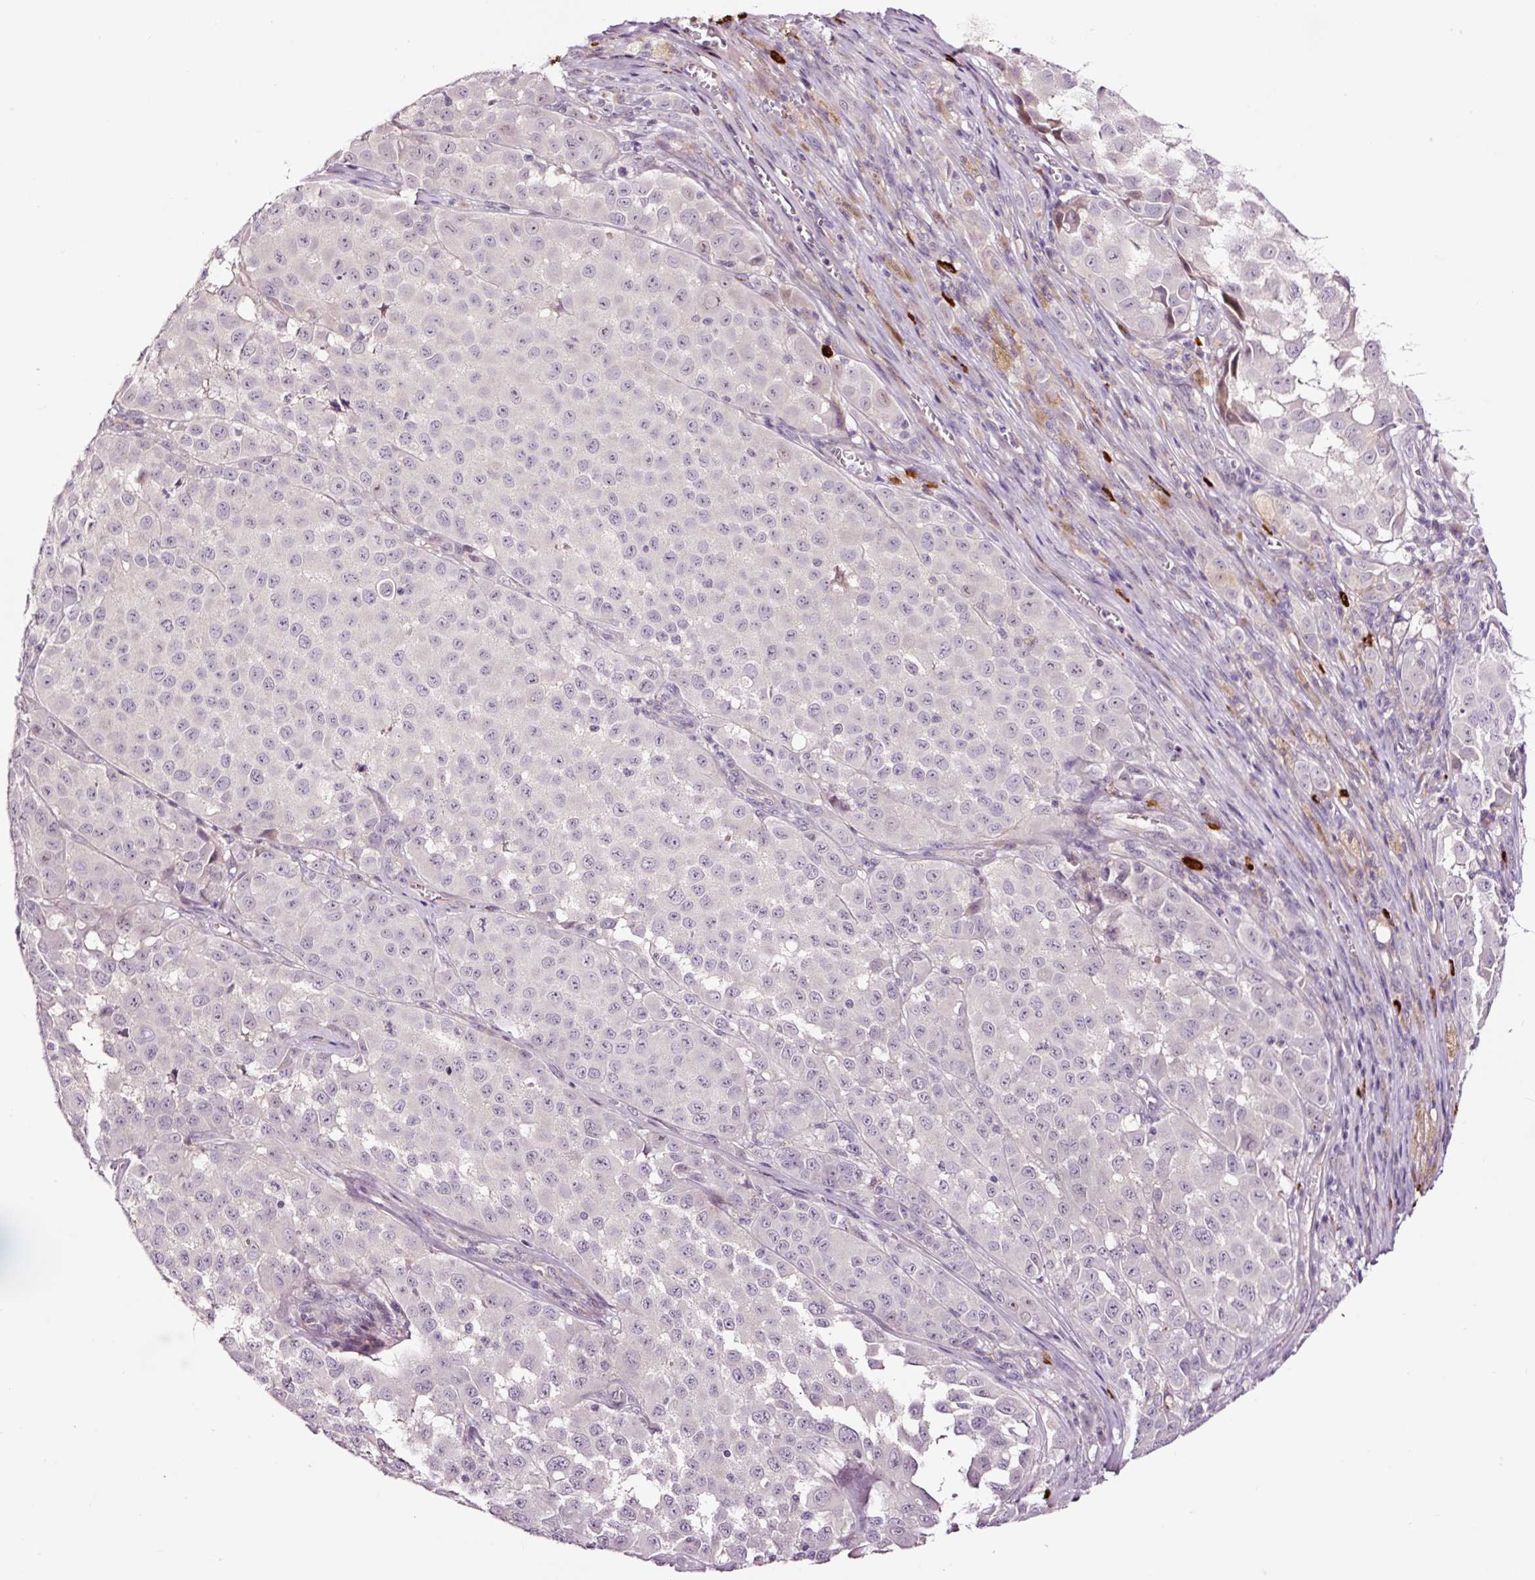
{"staining": {"intensity": "negative", "quantity": "none", "location": "none"}, "tissue": "melanoma", "cell_type": "Tumor cells", "image_type": "cancer", "snomed": [{"axis": "morphology", "description": "Malignant melanoma, NOS"}, {"axis": "topography", "description": "Skin"}], "caption": "This is an immunohistochemistry (IHC) photomicrograph of malignant melanoma. There is no expression in tumor cells.", "gene": "UTP14A", "patient": {"sex": "male", "age": 64}}